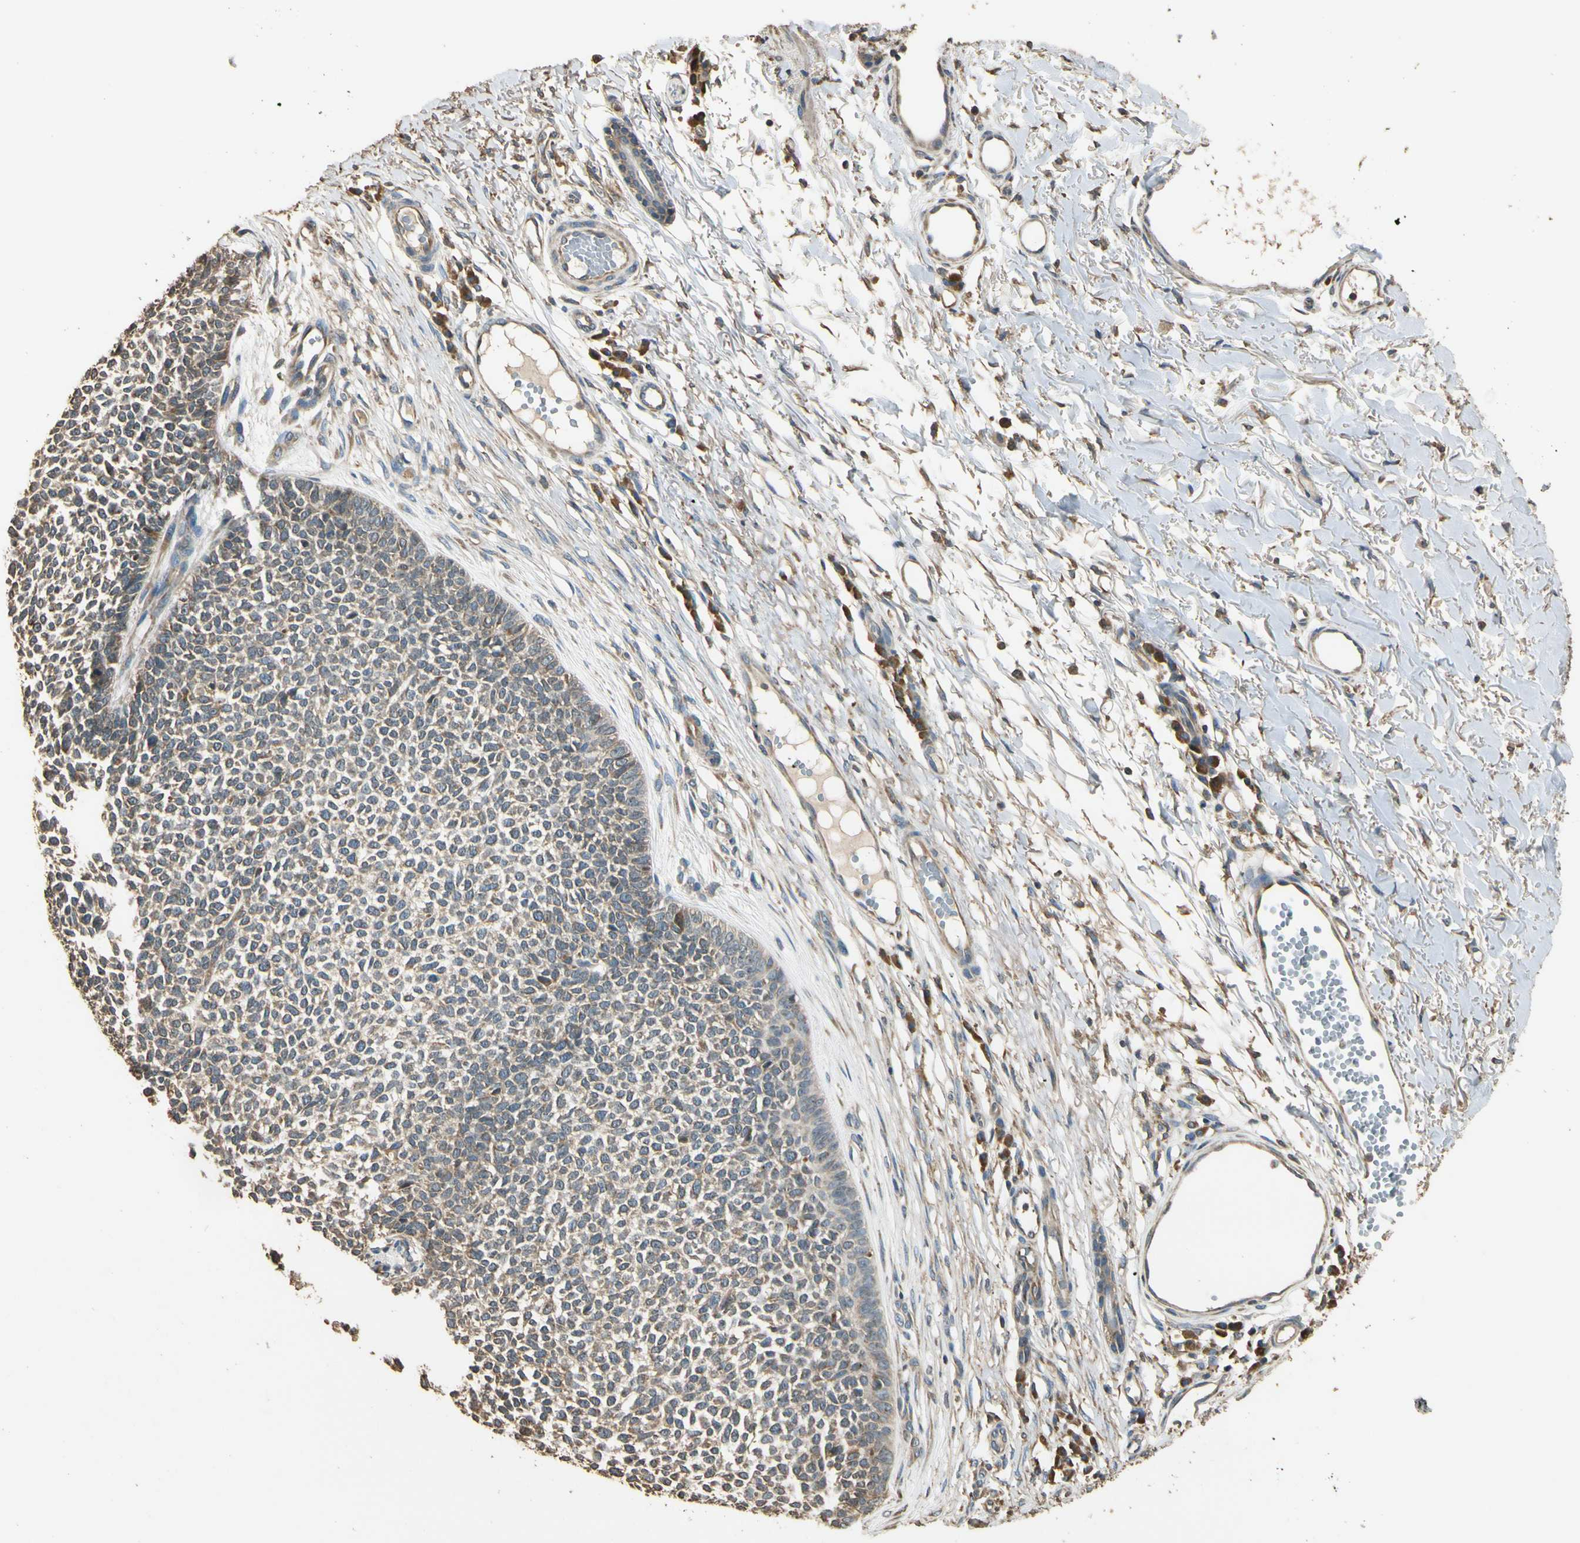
{"staining": {"intensity": "weak", "quantity": "25%-75%", "location": "cytoplasmic/membranous"}, "tissue": "skin cancer", "cell_type": "Tumor cells", "image_type": "cancer", "snomed": [{"axis": "morphology", "description": "Basal cell carcinoma"}, {"axis": "topography", "description": "Skin"}], "caption": "Skin cancer (basal cell carcinoma) stained with DAB immunohistochemistry (IHC) displays low levels of weak cytoplasmic/membranous expression in about 25%-75% of tumor cells.", "gene": "STX18", "patient": {"sex": "female", "age": 84}}